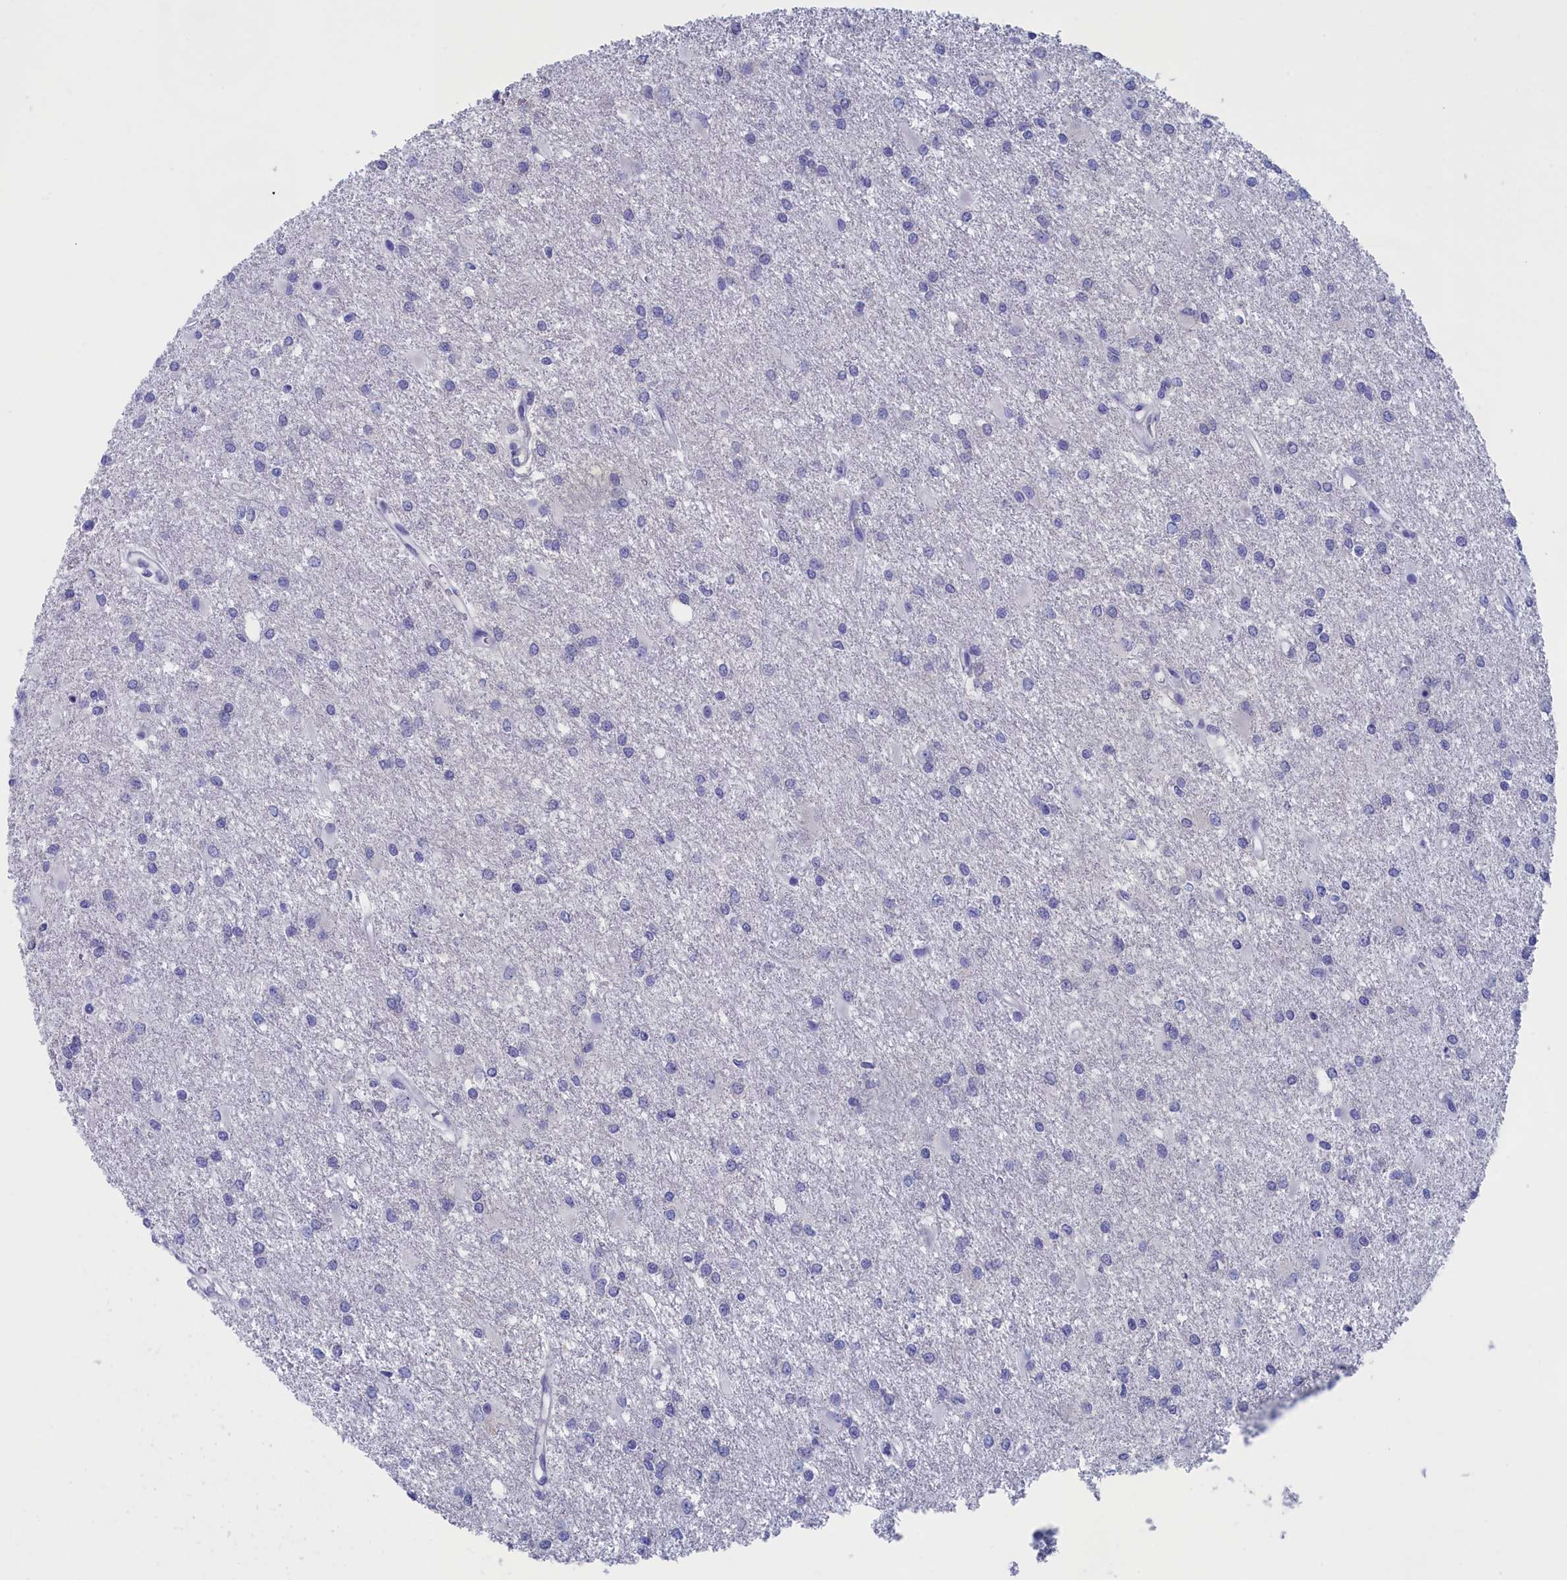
{"staining": {"intensity": "negative", "quantity": "none", "location": "none"}, "tissue": "glioma", "cell_type": "Tumor cells", "image_type": "cancer", "snomed": [{"axis": "morphology", "description": "Glioma, malignant, High grade"}, {"axis": "topography", "description": "Brain"}], "caption": "Immunohistochemistry of glioma demonstrates no positivity in tumor cells.", "gene": "ANKRD2", "patient": {"sex": "female", "age": 50}}